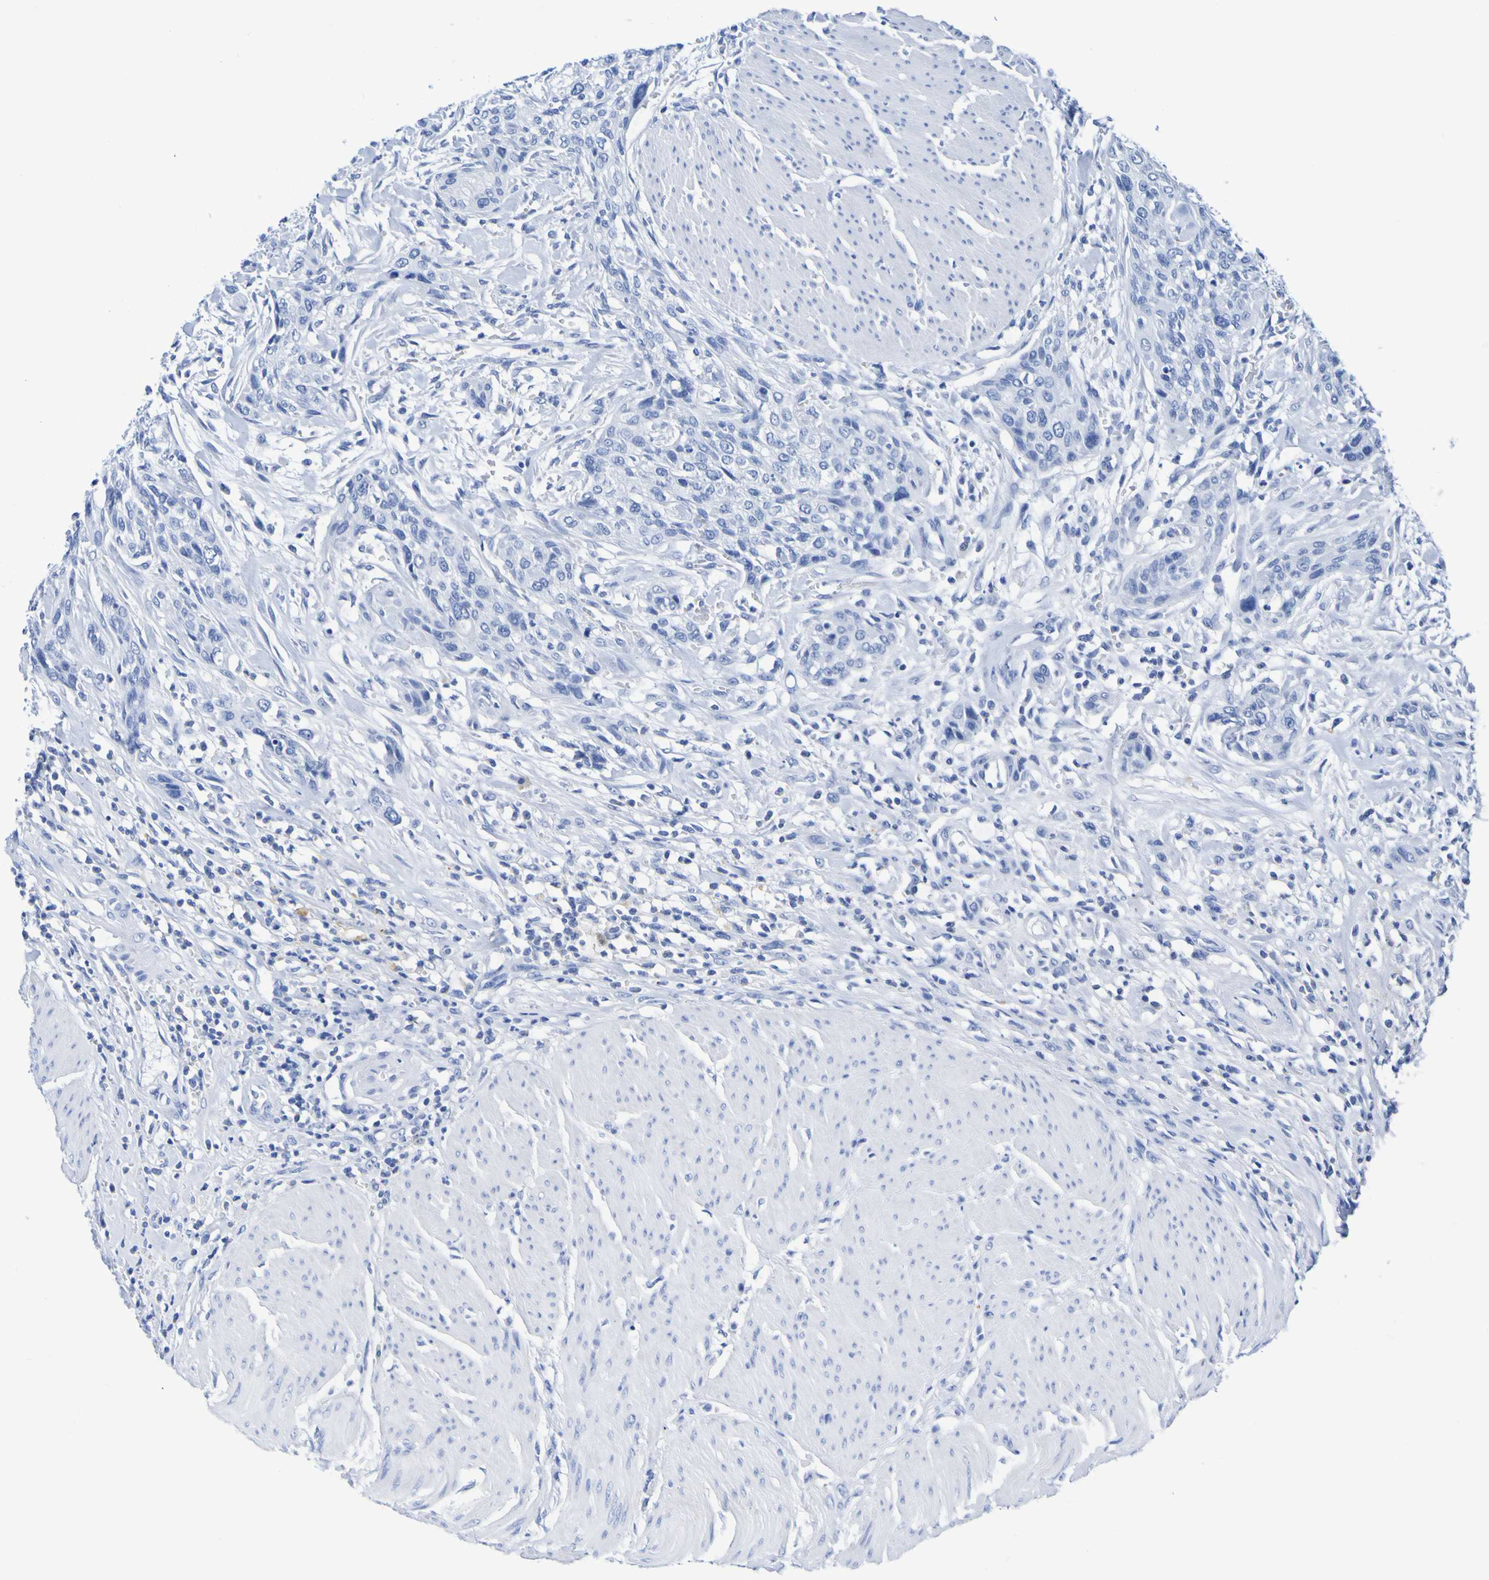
{"staining": {"intensity": "negative", "quantity": "none", "location": "none"}, "tissue": "urothelial cancer", "cell_type": "Tumor cells", "image_type": "cancer", "snomed": [{"axis": "morphology", "description": "Urothelial carcinoma, High grade"}, {"axis": "topography", "description": "Urinary bladder"}], "caption": "The image demonstrates no staining of tumor cells in urothelial carcinoma (high-grade).", "gene": "DPEP1", "patient": {"sex": "male", "age": 35}}